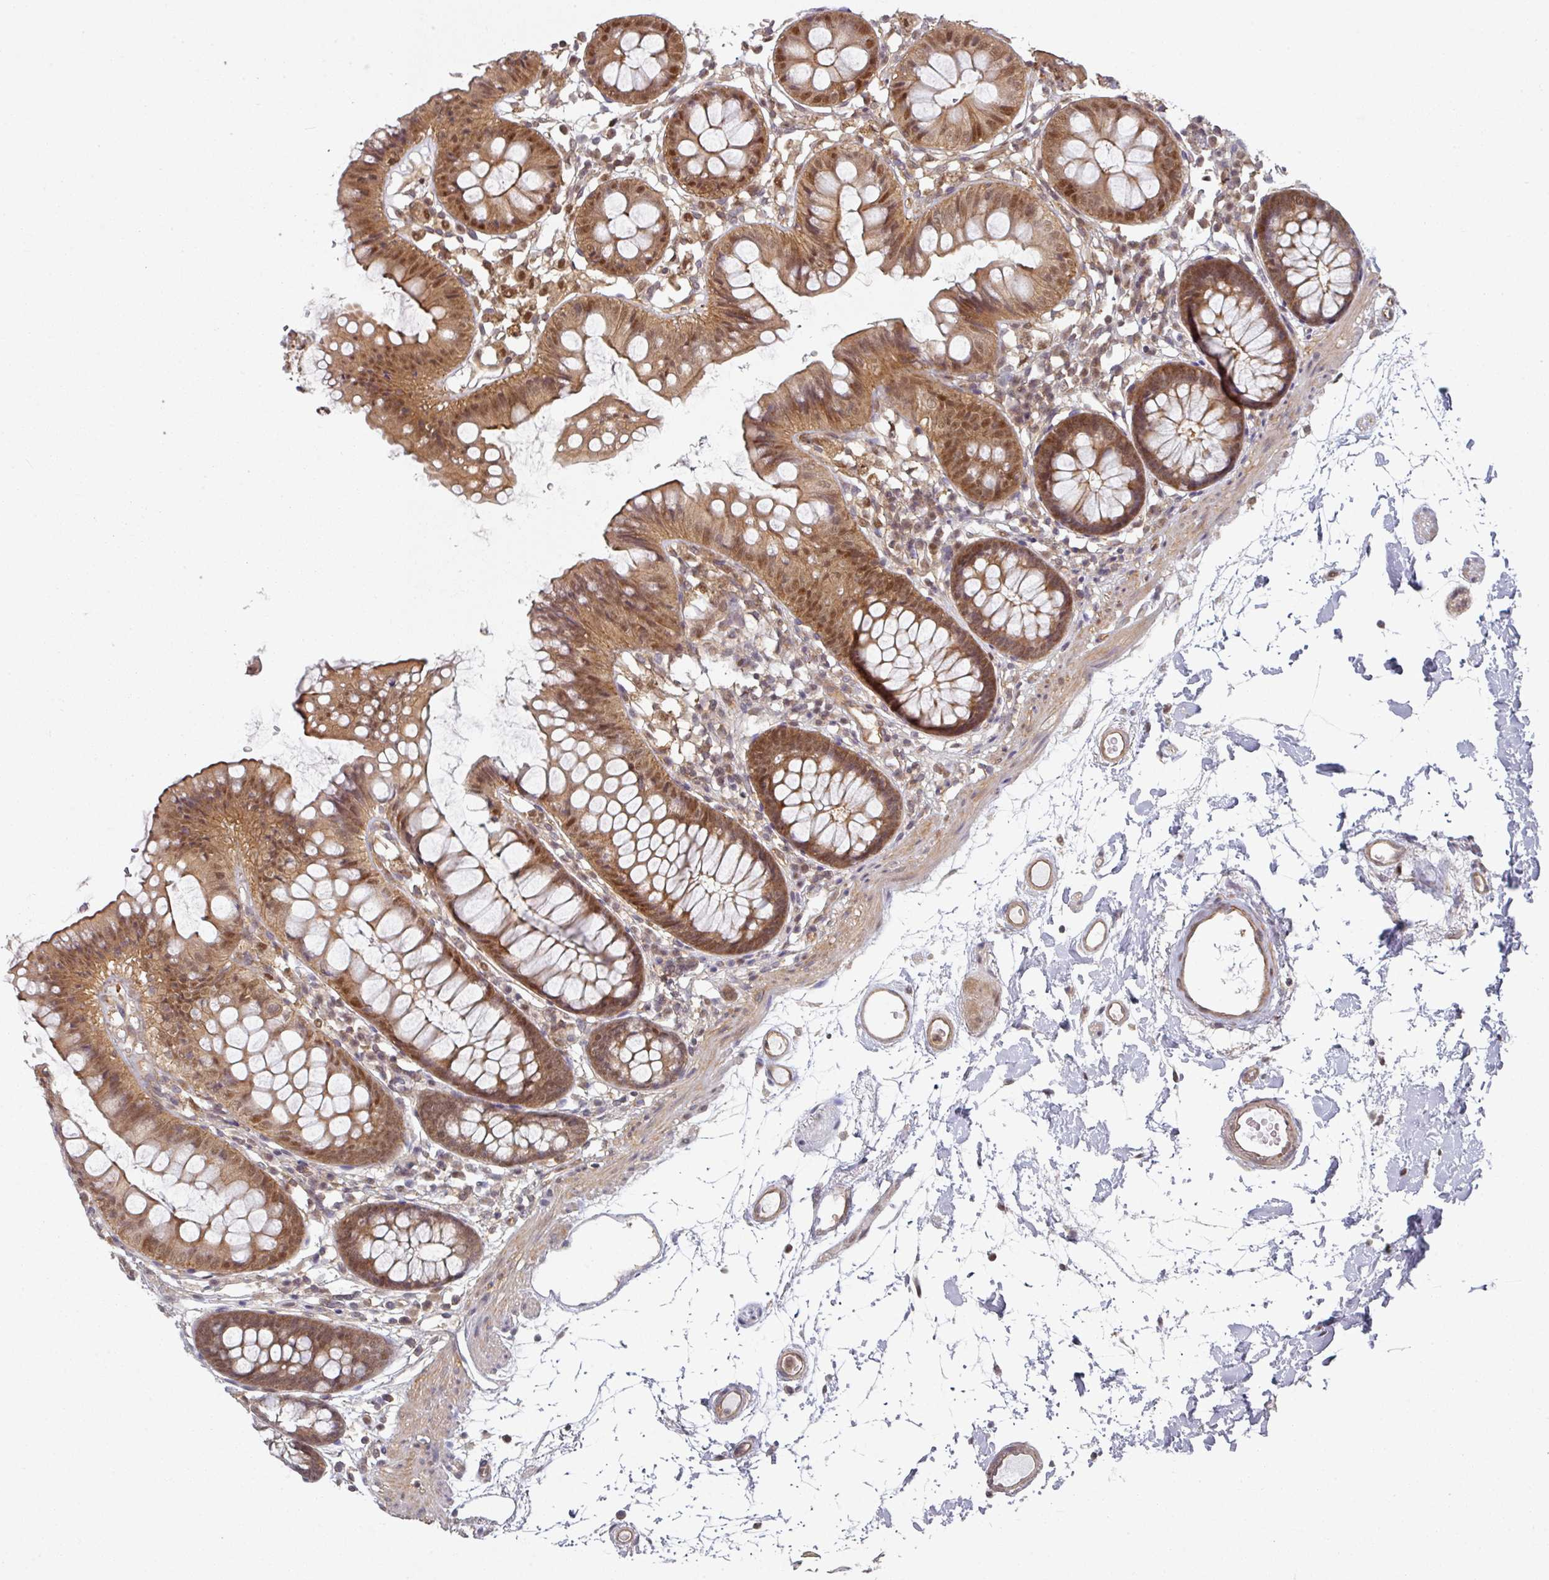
{"staining": {"intensity": "moderate", "quantity": ">75%", "location": "cytoplasmic/membranous"}, "tissue": "colon", "cell_type": "Endothelial cells", "image_type": "normal", "snomed": [{"axis": "morphology", "description": "Normal tissue, NOS"}, {"axis": "topography", "description": "Colon"}], "caption": "This histopathology image demonstrates immunohistochemistry staining of benign colon, with medium moderate cytoplasmic/membranous expression in about >75% of endothelial cells.", "gene": "PSME3IP1", "patient": {"sex": "female", "age": 84}}